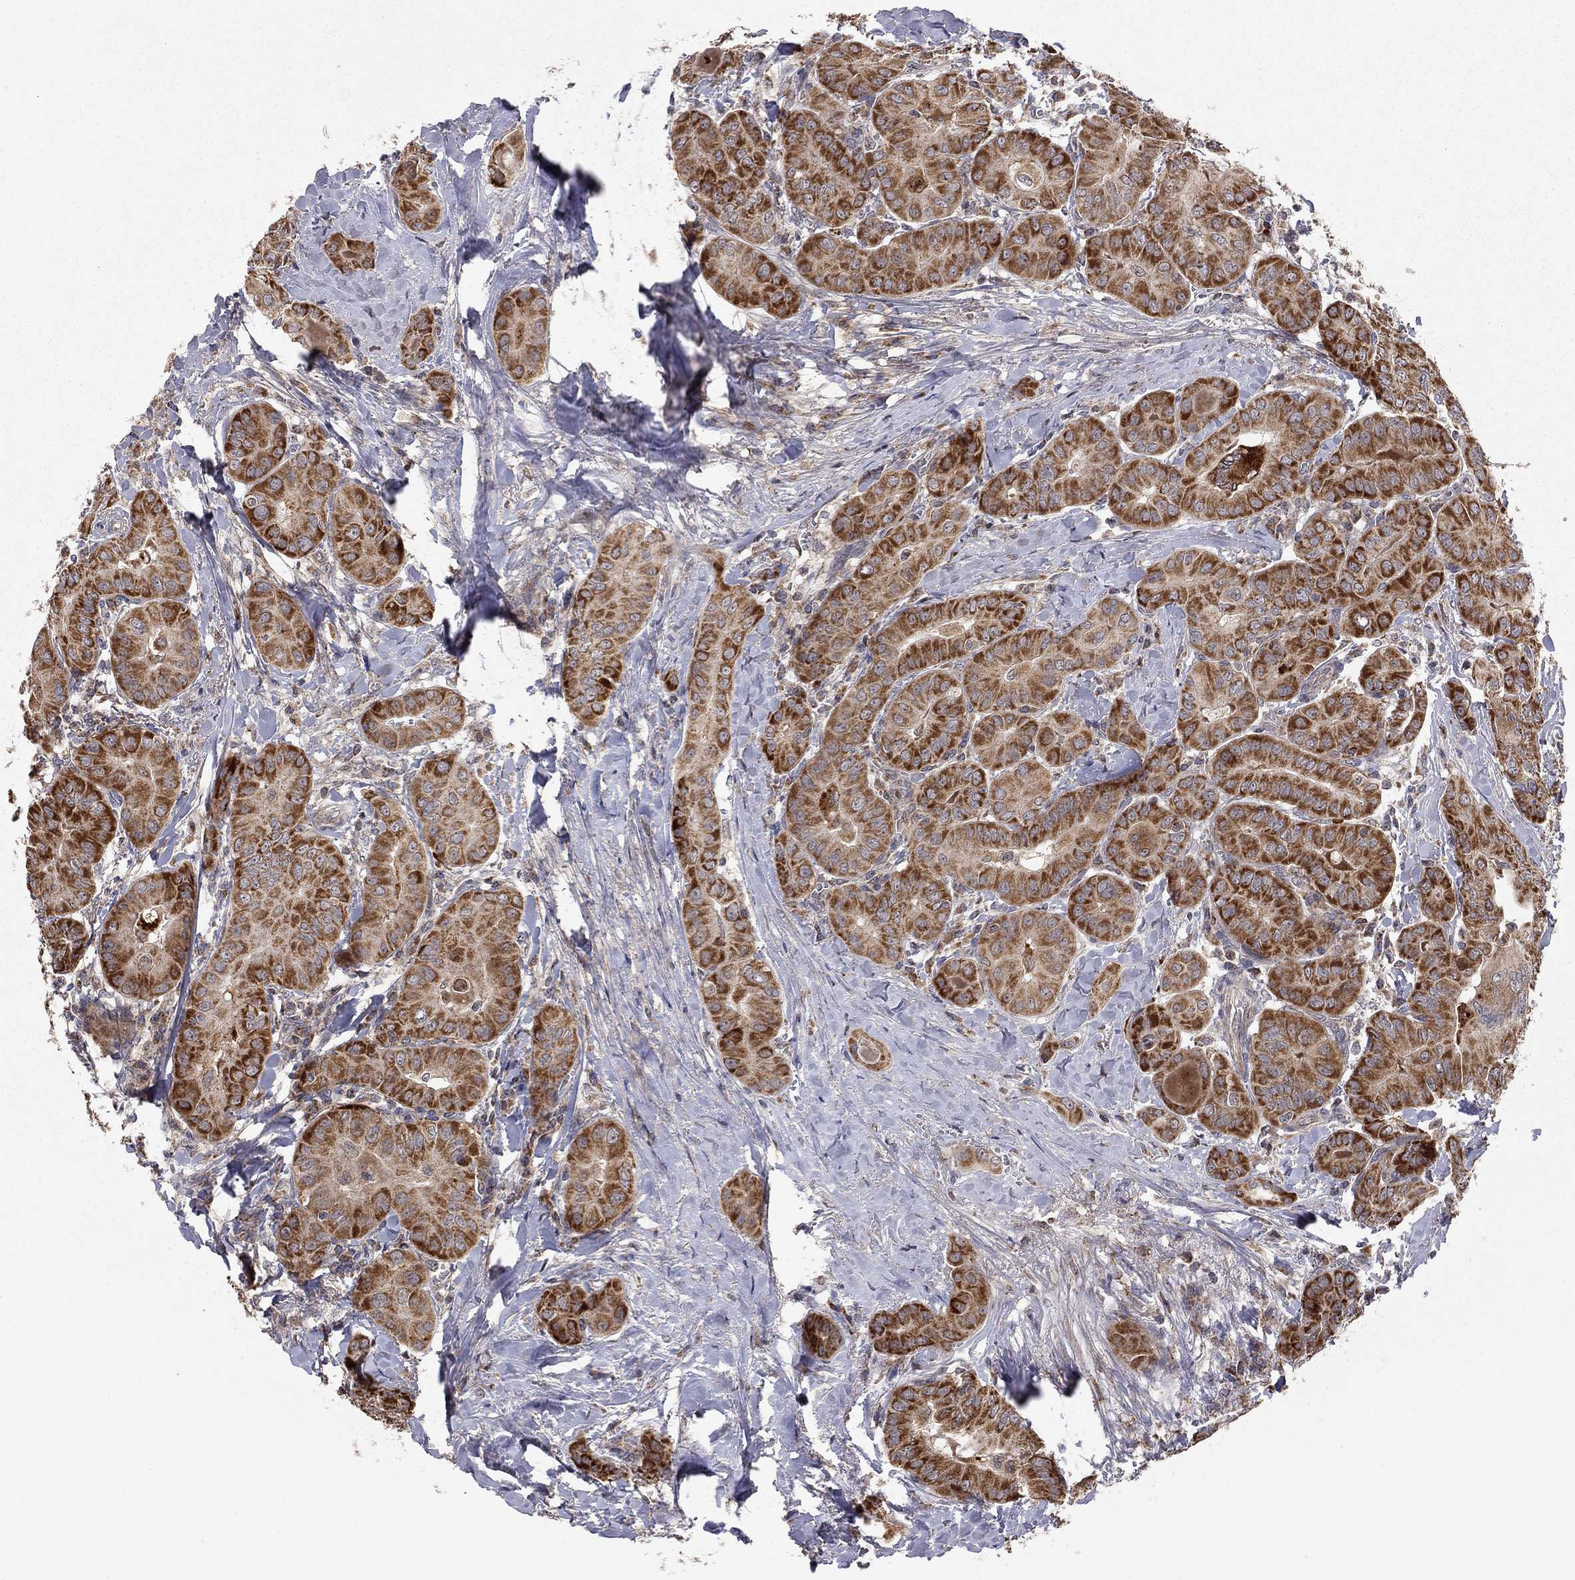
{"staining": {"intensity": "strong", "quantity": ">75%", "location": "cytoplasmic/membranous"}, "tissue": "thyroid cancer", "cell_type": "Tumor cells", "image_type": "cancer", "snomed": [{"axis": "morphology", "description": "Papillary adenocarcinoma, NOS"}, {"axis": "topography", "description": "Thyroid gland"}], "caption": "About >75% of tumor cells in thyroid cancer (papillary adenocarcinoma) exhibit strong cytoplasmic/membranous protein staining as visualized by brown immunohistochemical staining.", "gene": "IDS", "patient": {"sex": "female", "age": 37}}